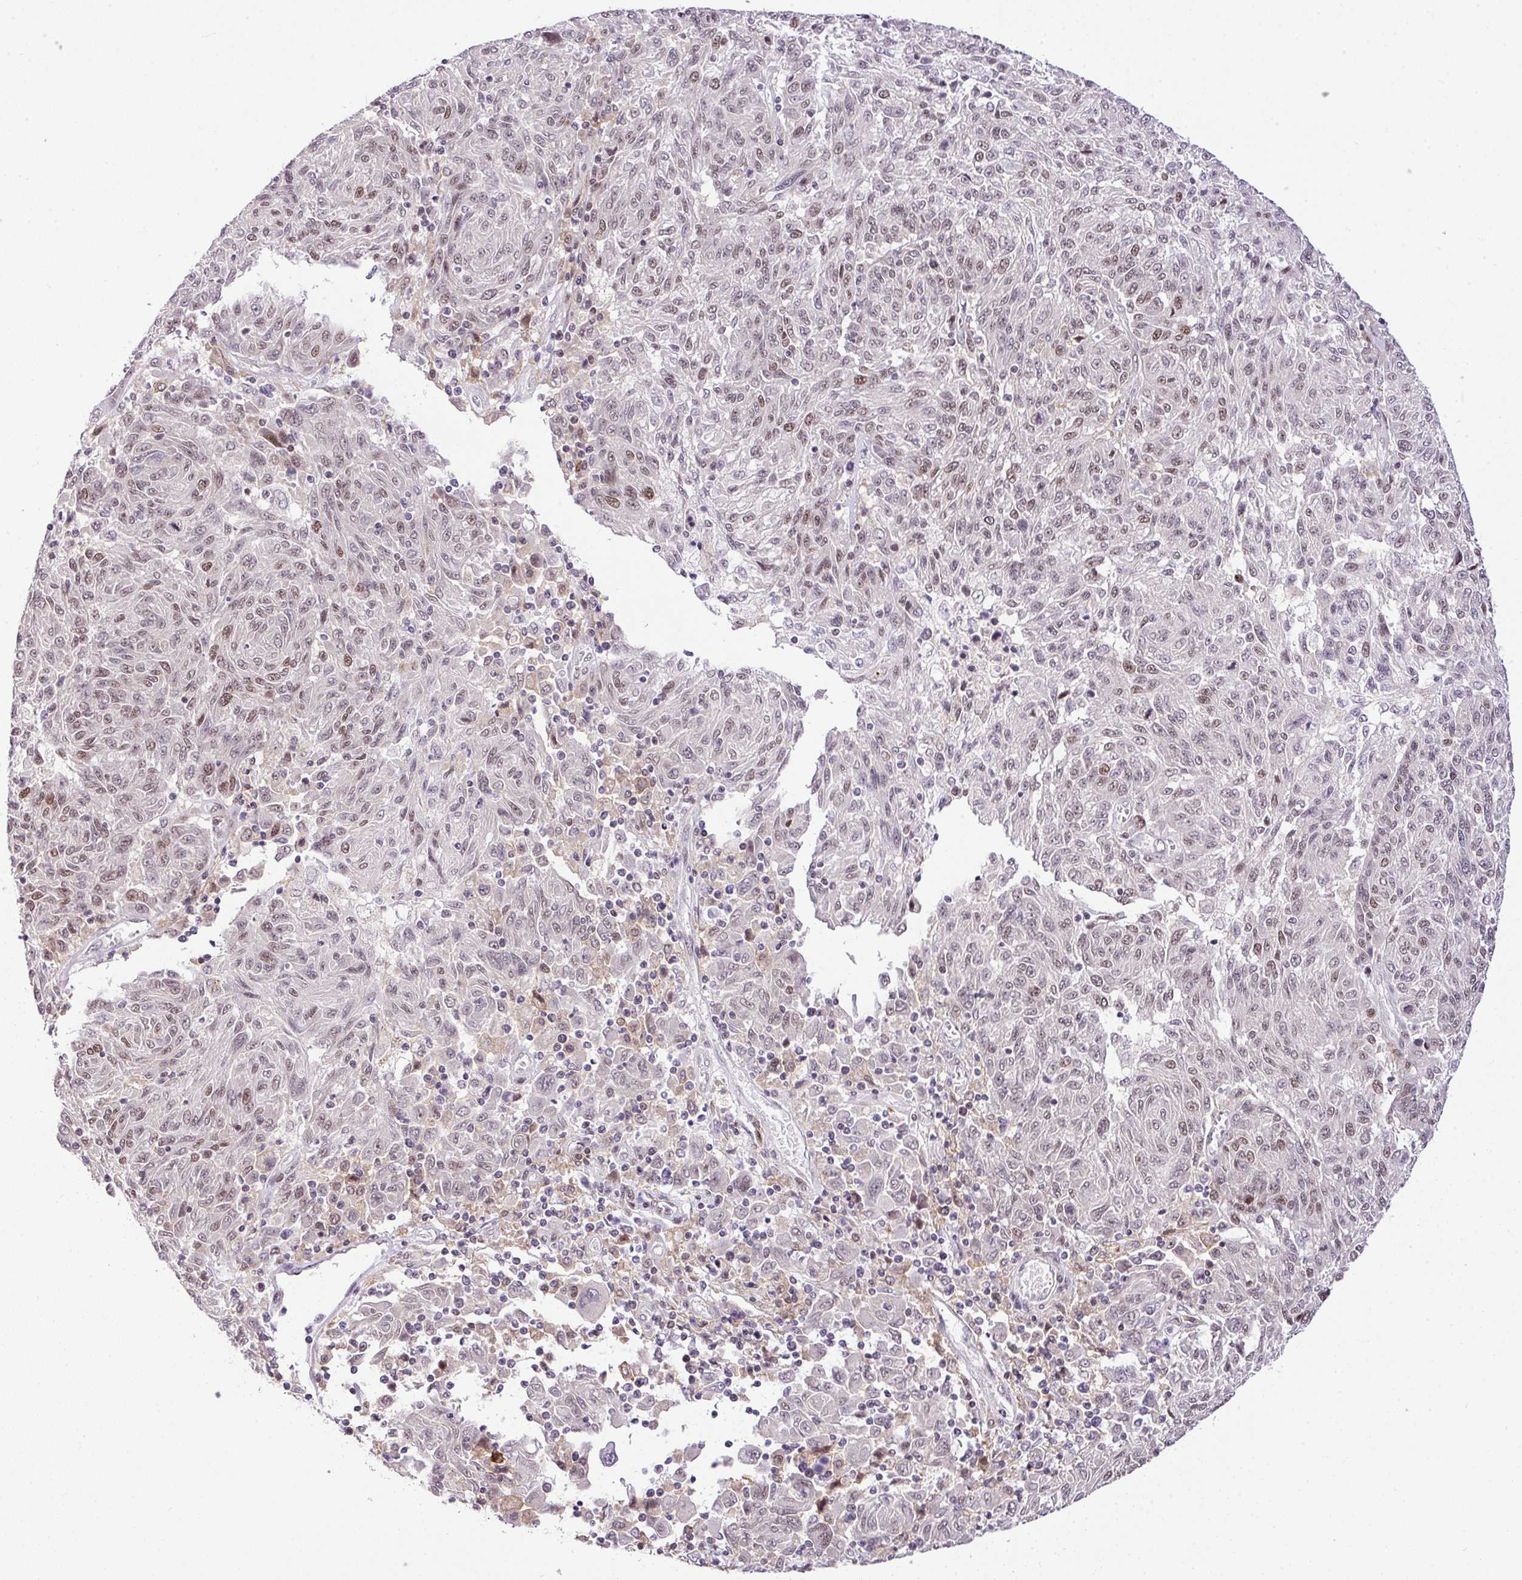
{"staining": {"intensity": "negative", "quantity": "none", "location": "none"}, "tissue": "melanoma", "cell_type": "Tumor cells", "image_type": "cancer", "snomed": [{"axis": "morphology", "description": "Malignant melanoma, NOS"}, {"axis": "topography", "description": "Skin"}], "caption": "This is a micrograph of immunohistochemistry staining of malignant melanoma, which shows no positivity in tumor cells.", "gene": "CCDC137", "patient": {"sex": "male", "age": 53}}